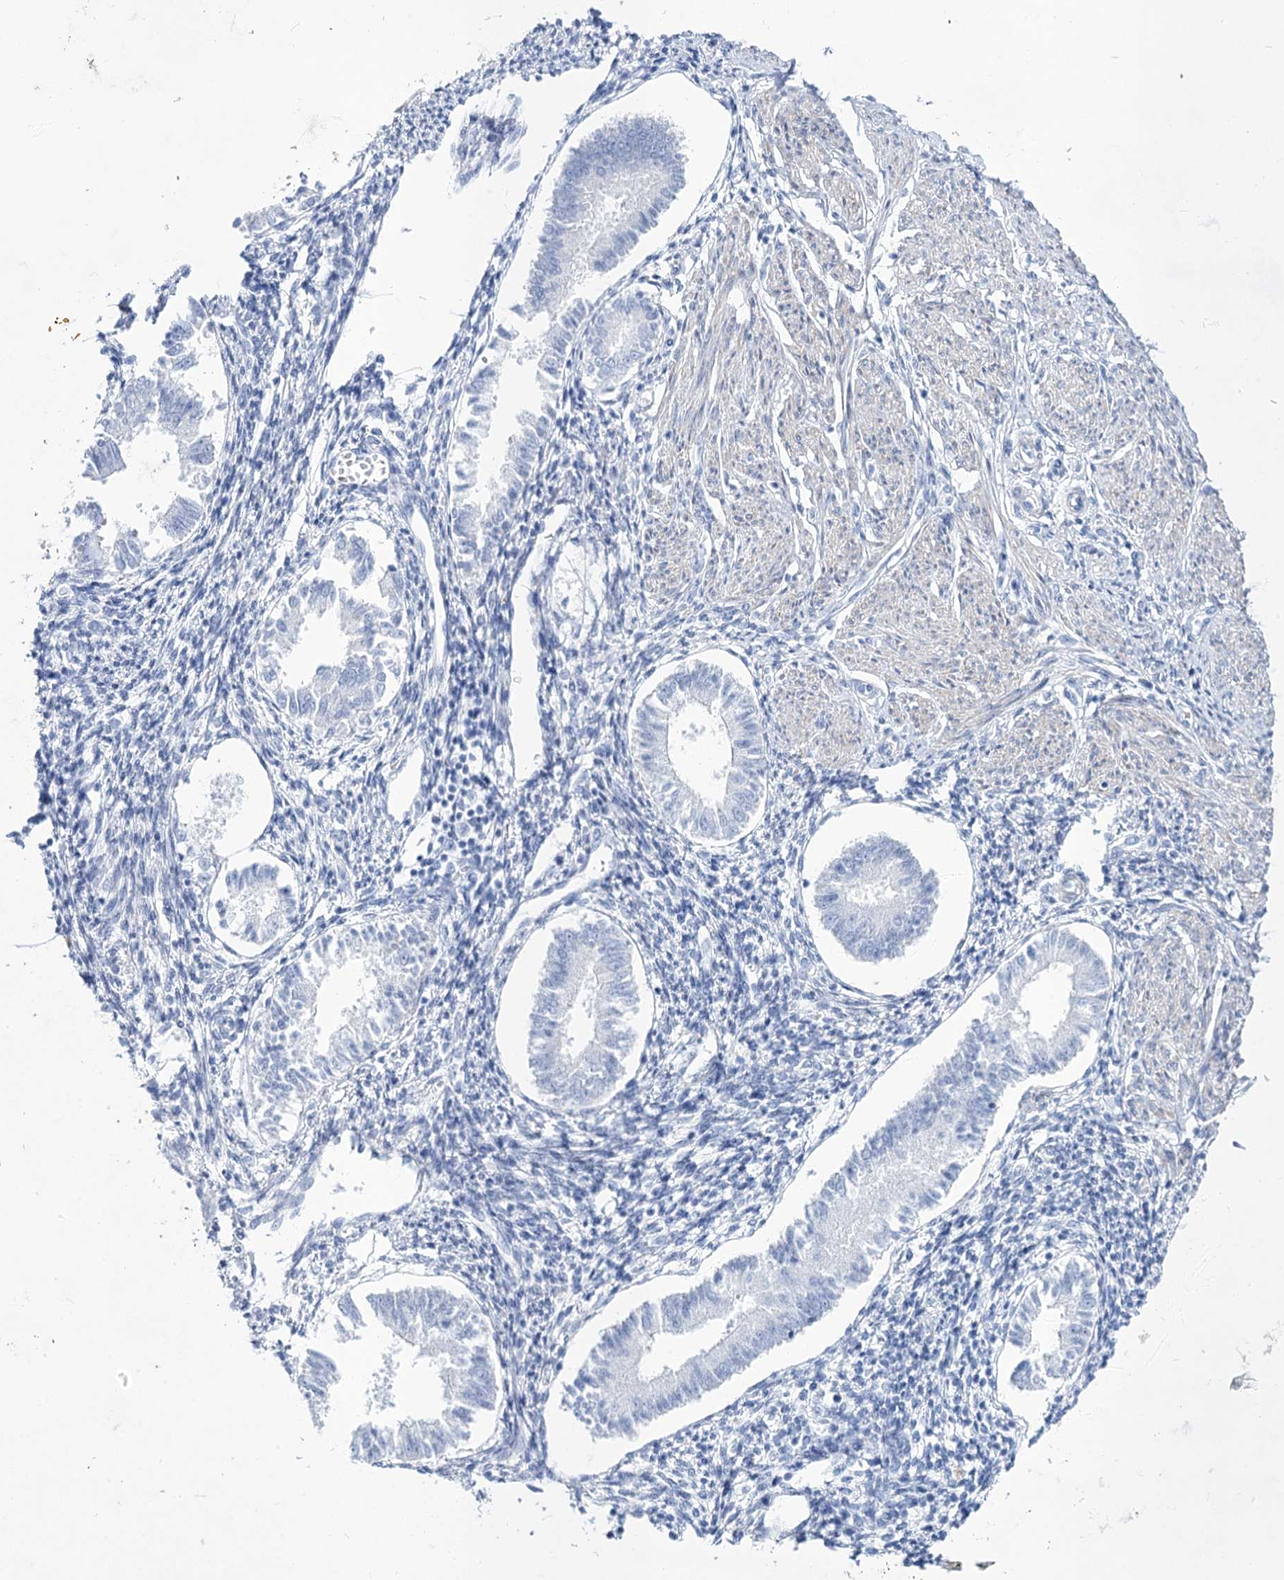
{"staining": {"intensity": "negative", "quantity": "none", "location": "none"}, "tissue": "endometrium", "cell_type": "Cells in endometrial stroma", "image_type": "normal", "snomed": [{"axis": "morphology", "description": "Normal tissue, NOS"}, {"axis": "topography", "description": "Uterus"}, {"axis": "topography", "description": "Endometrium"}], "caption": "Cells in endometrial stroma show no significant protein positivity in benign endometrium.", "gene": "ACRV1", "patient": {"sex": "female", "age": 48}}